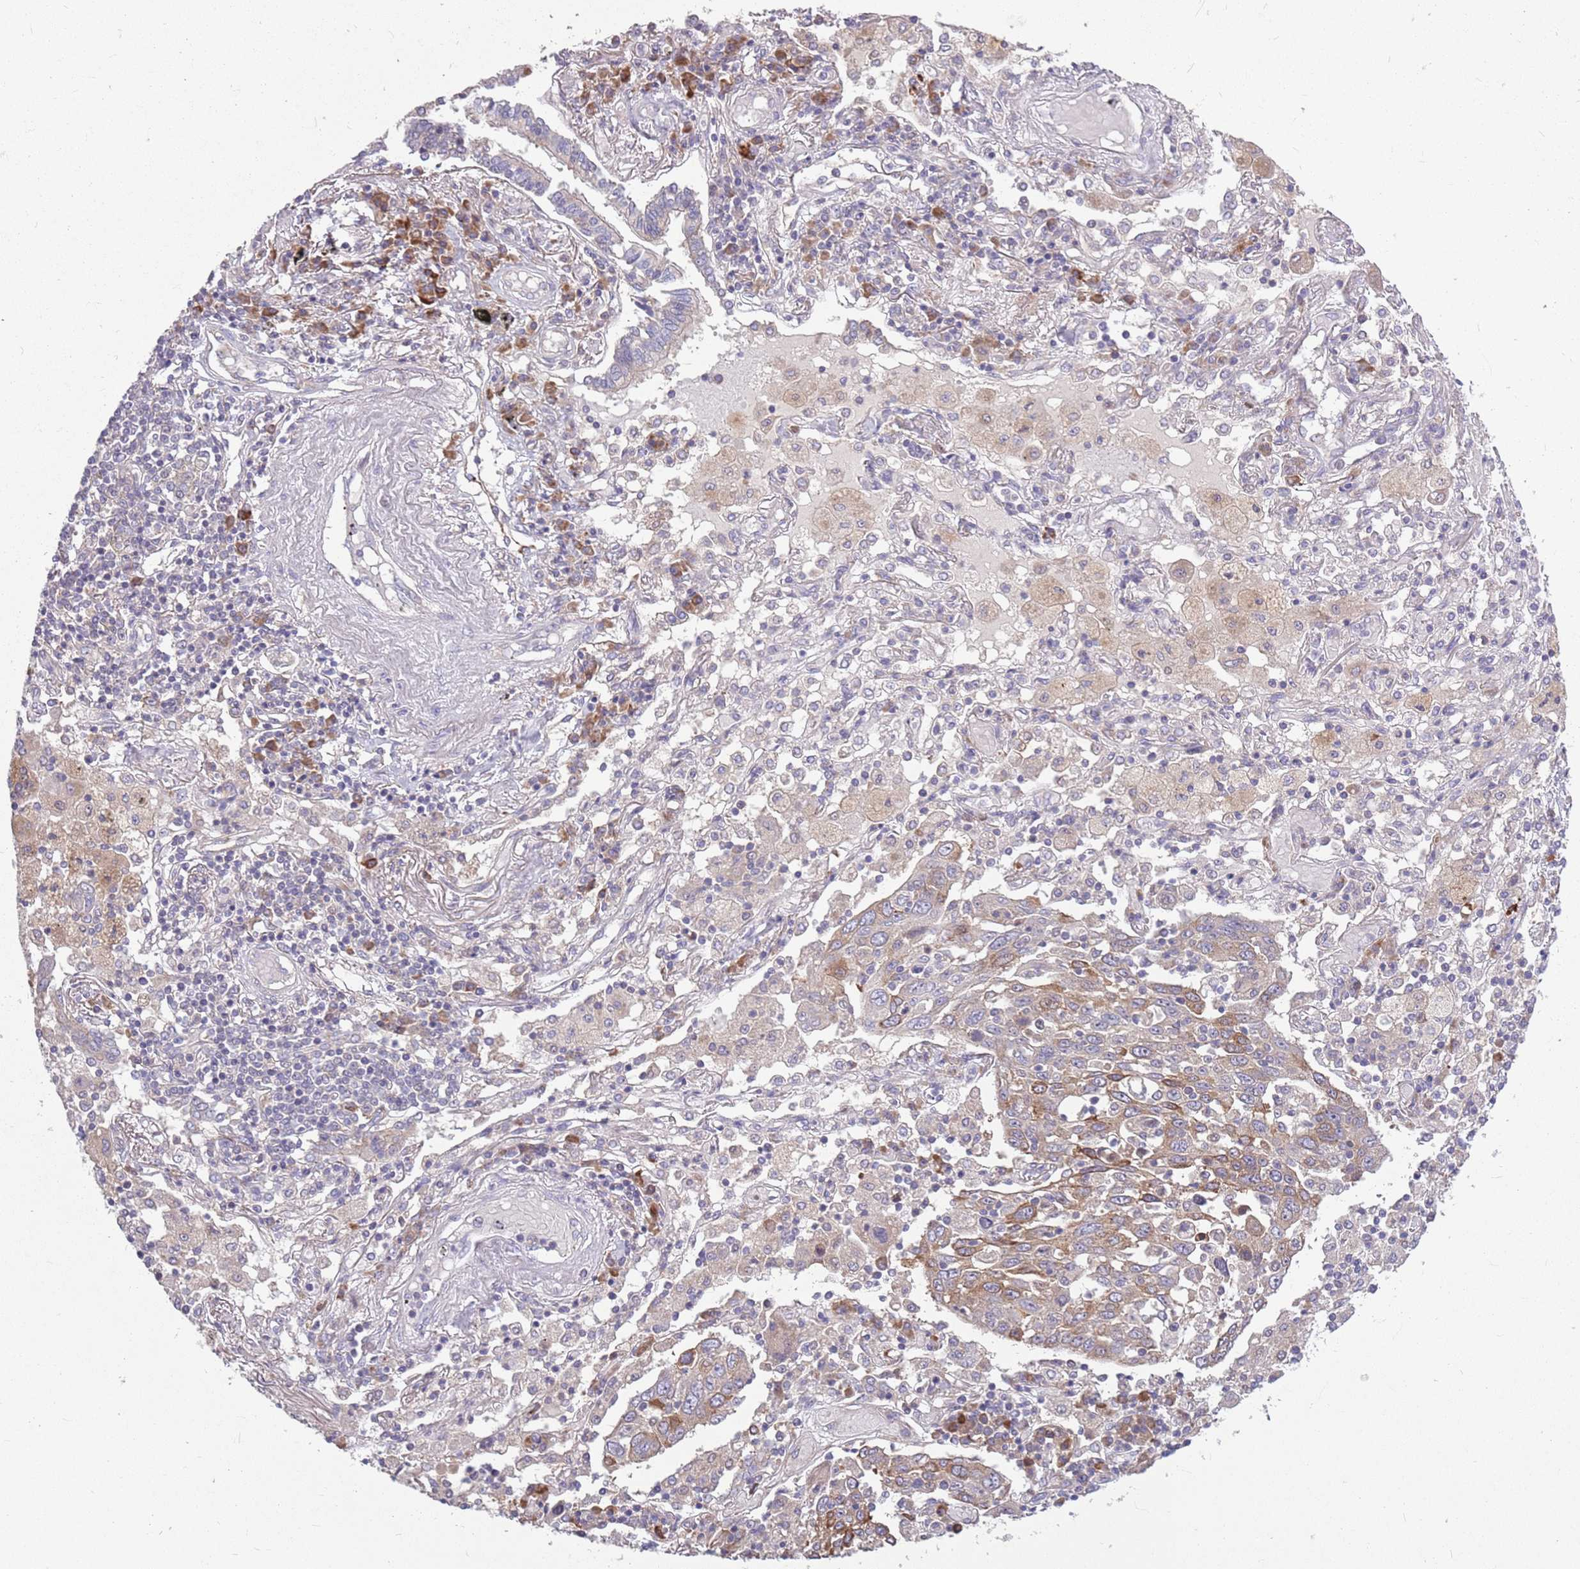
{"staining": {"intensity": "moderate", "quantity": "25%-75%", "location": "cytoplasmic/membranous"}, "tissue": "lung cancer", "cell_type": "Tumor cells", "image_type": "cancer", "snomed": [{"axis": "morphology", "description": "Squamous cell carcinoma, NOS"}, {"axis": "topography", "description": "Lung"}], "caption": "Tumor cells show medium levels of moderate cytoplasmic/membranous positivity in approximately 25%-75% of cells in human squamous cell carcinoma (lung). The protein of interest is shown in brown color, while the nuclei are stained blue.", "gene": "PPP1R27", "patient": {"sex": "male", "age": 65}}